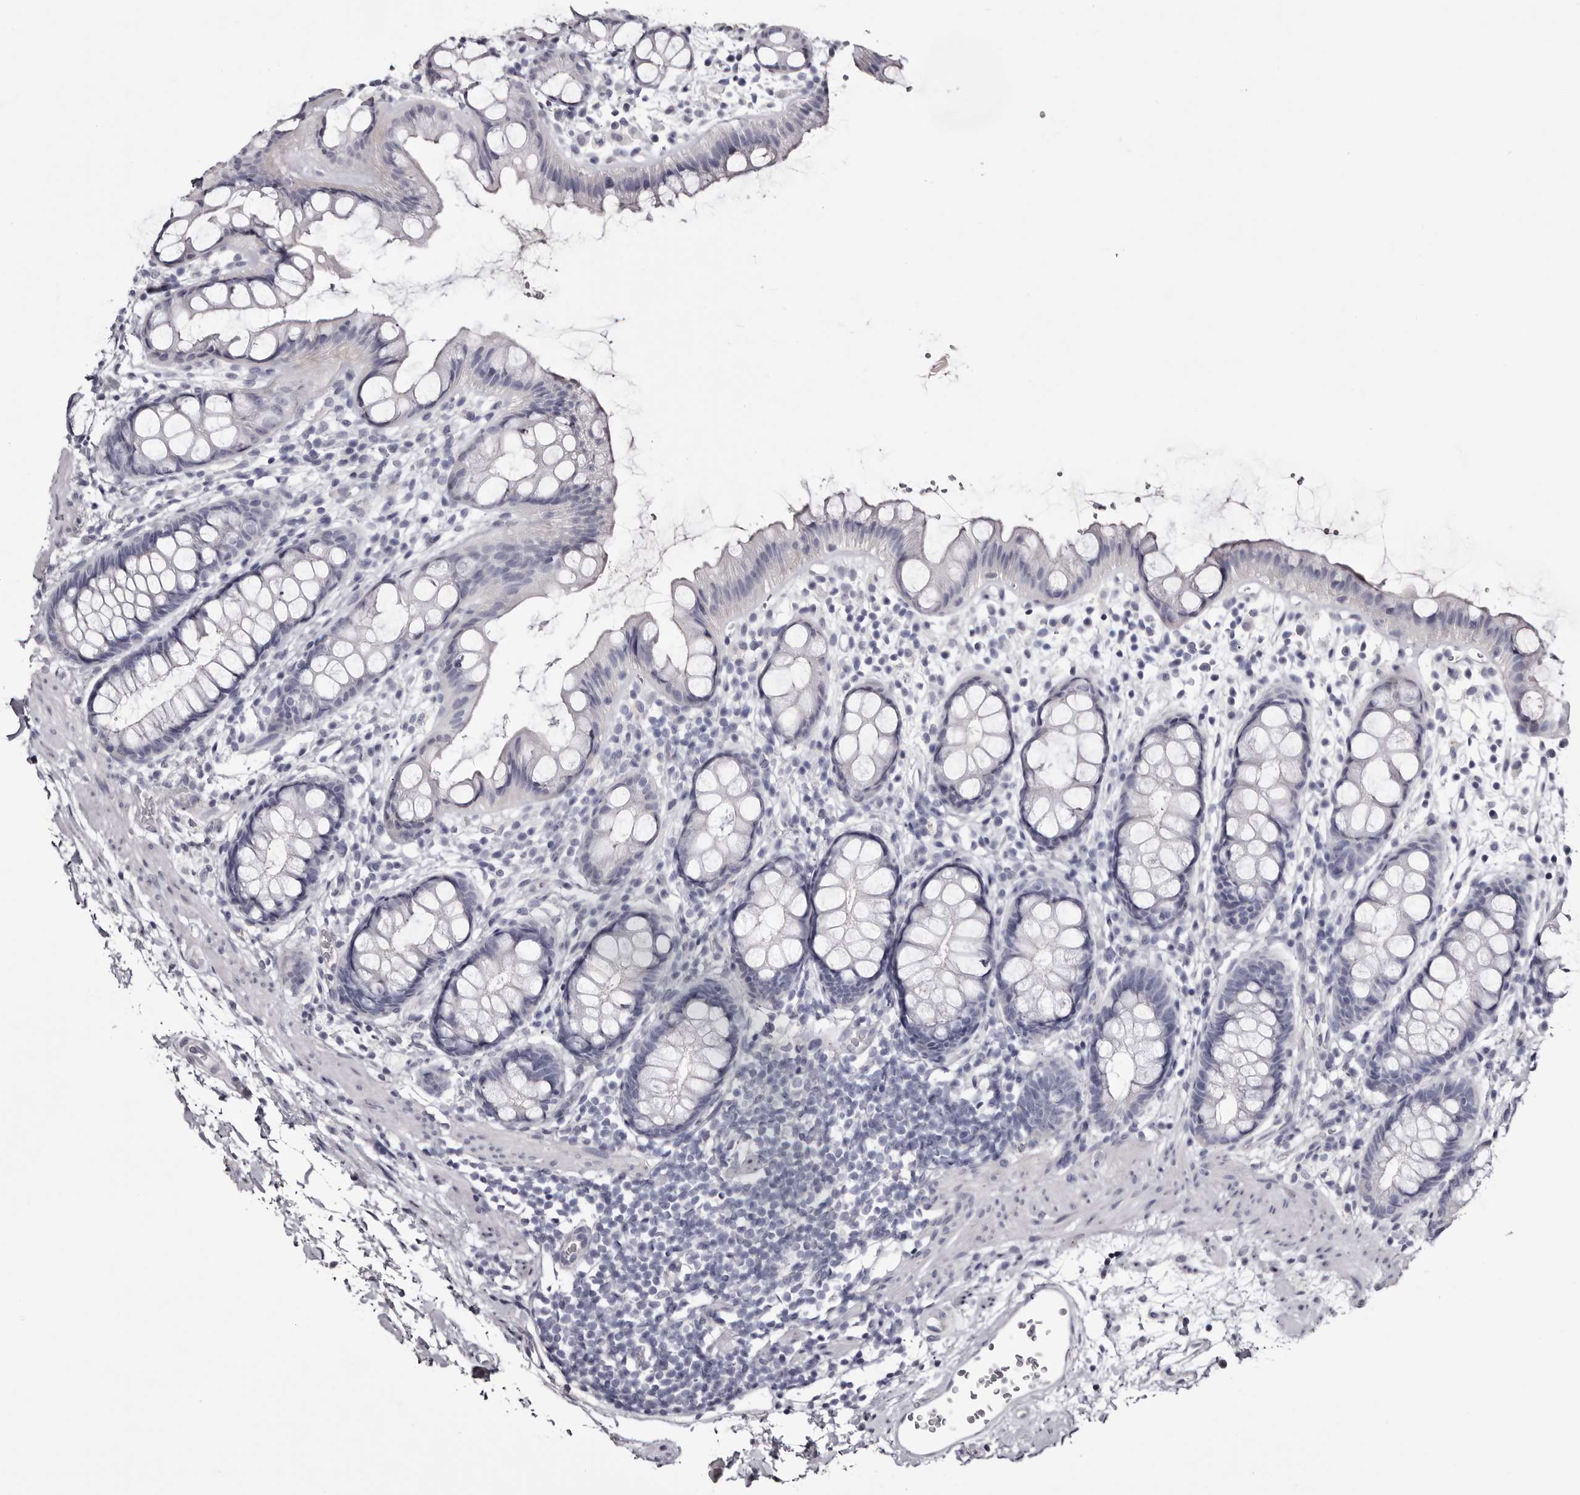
{"staining": {"intensity": "negative", "quantity": "none", "location": "none"}, "tissue": "rectum", "cell_type": "Glandular cells", "image_type": "normal", "snomed": [{"axis": "morphology", "description": "Normal tissue, NOS"}, {"axis": "topography", "description": "Rectum"}], "caption": "A high-resolution image shows immunohistochemistry staining of benign rectum, which reveals no significant positivity in glandular cells.", "gene": "CA6", "patient": {"sex": "female", "age": 65}}